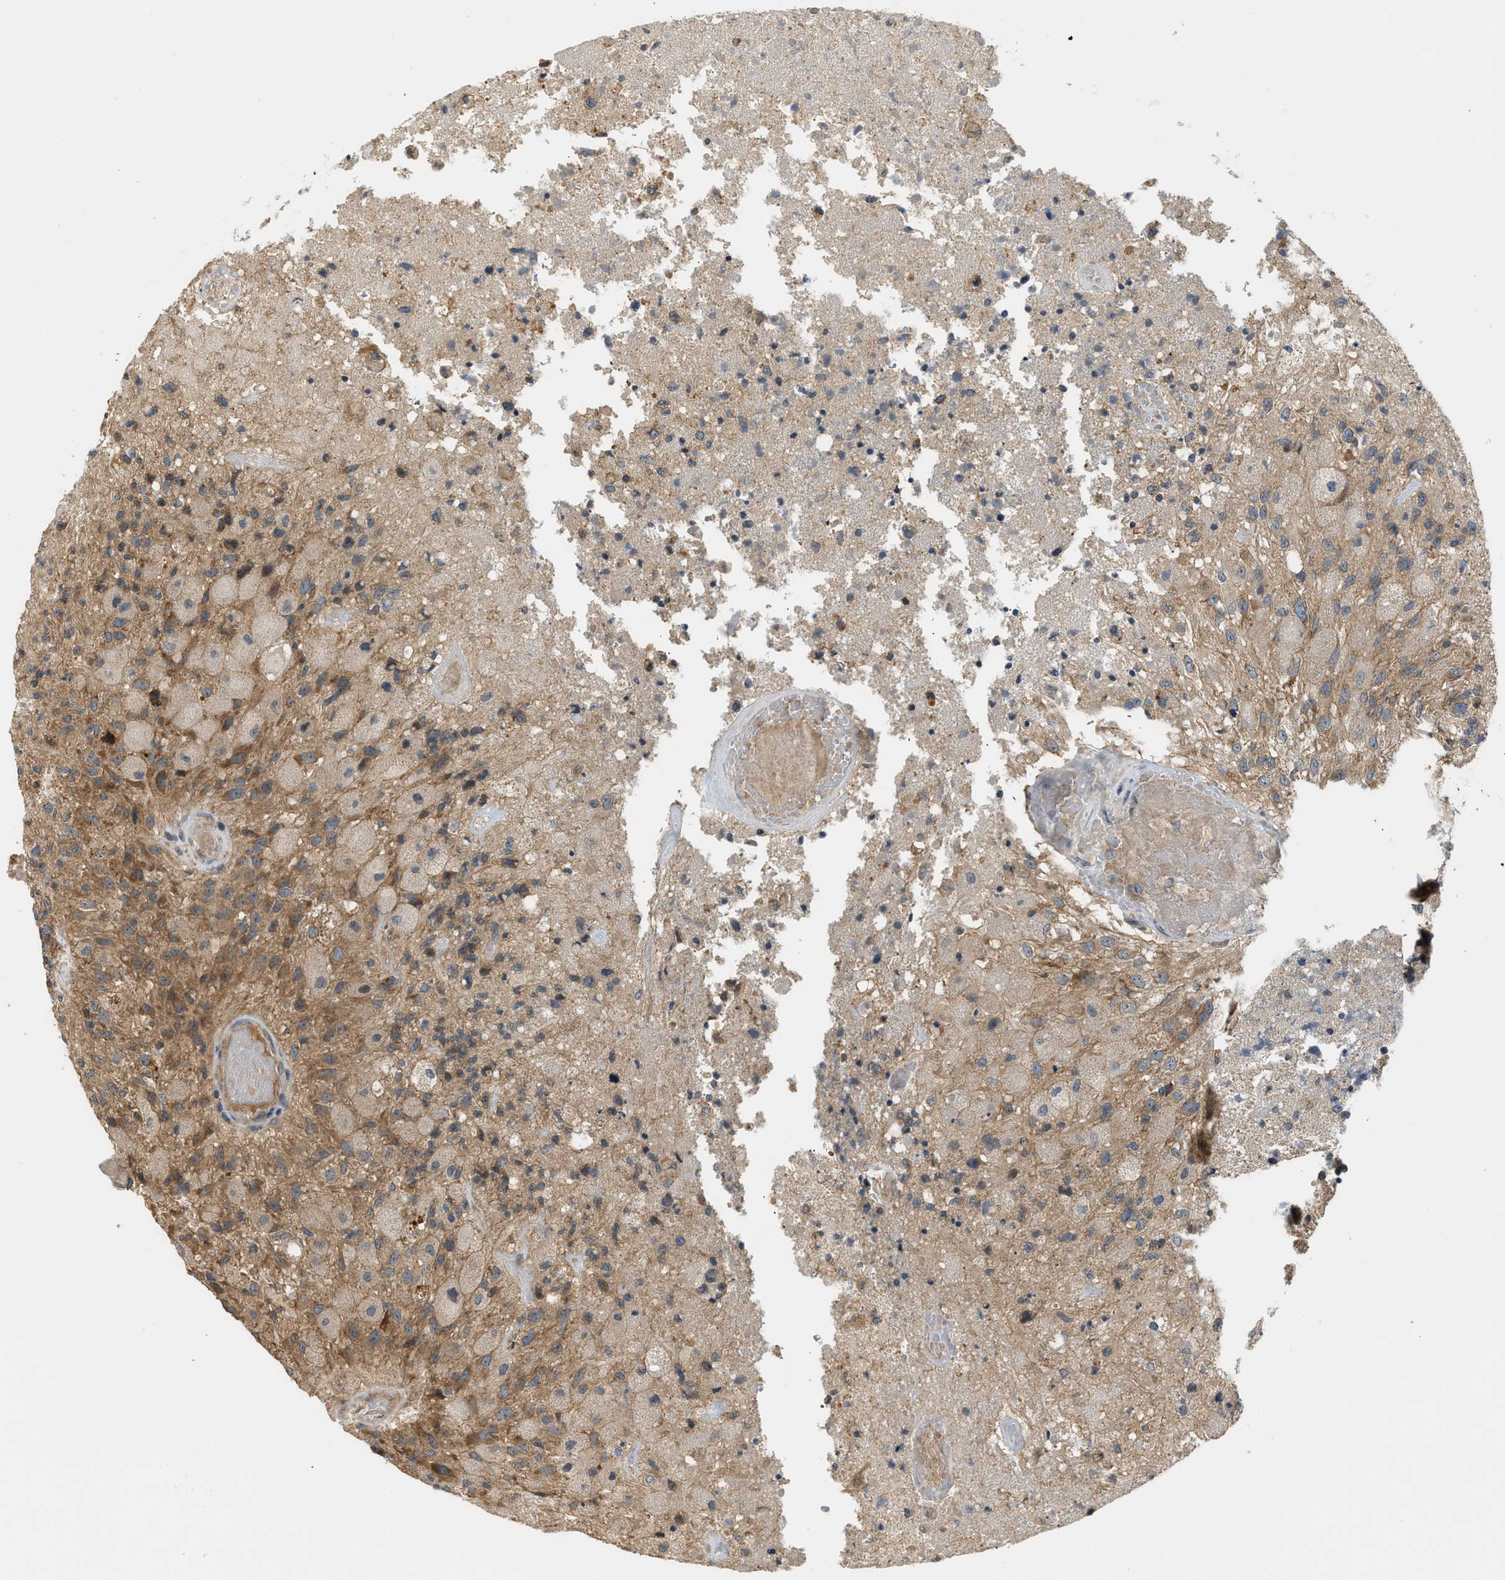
{"staining": {"intensity": "moderate", "quantity": ">75%", "location": "cytoplasmic/membranous"}, "tissue": "glioma", "cell_type": "Tumor cells", "image_type": "cancer", "snomed": [{"axis": "morphology", "description": "Normal tissue, NOS"}, {"axis": "morphology", "description": "Glioma, malignant, High grade"}, {"axis": "topography", "description": "Cerebral cortex"}], "caption": "Moderate cytoplasmic/membranous protein staining is present in about >75% of tumor cells in glioma. The protein is stained brown, and the nuclei are stained in blue (DAB (3,3'-diaminobenzidine) IHC with brightfield microscopy, high magnification).", "gene": "ADCY8", "patient": {"sex": "male", "age": 77}}